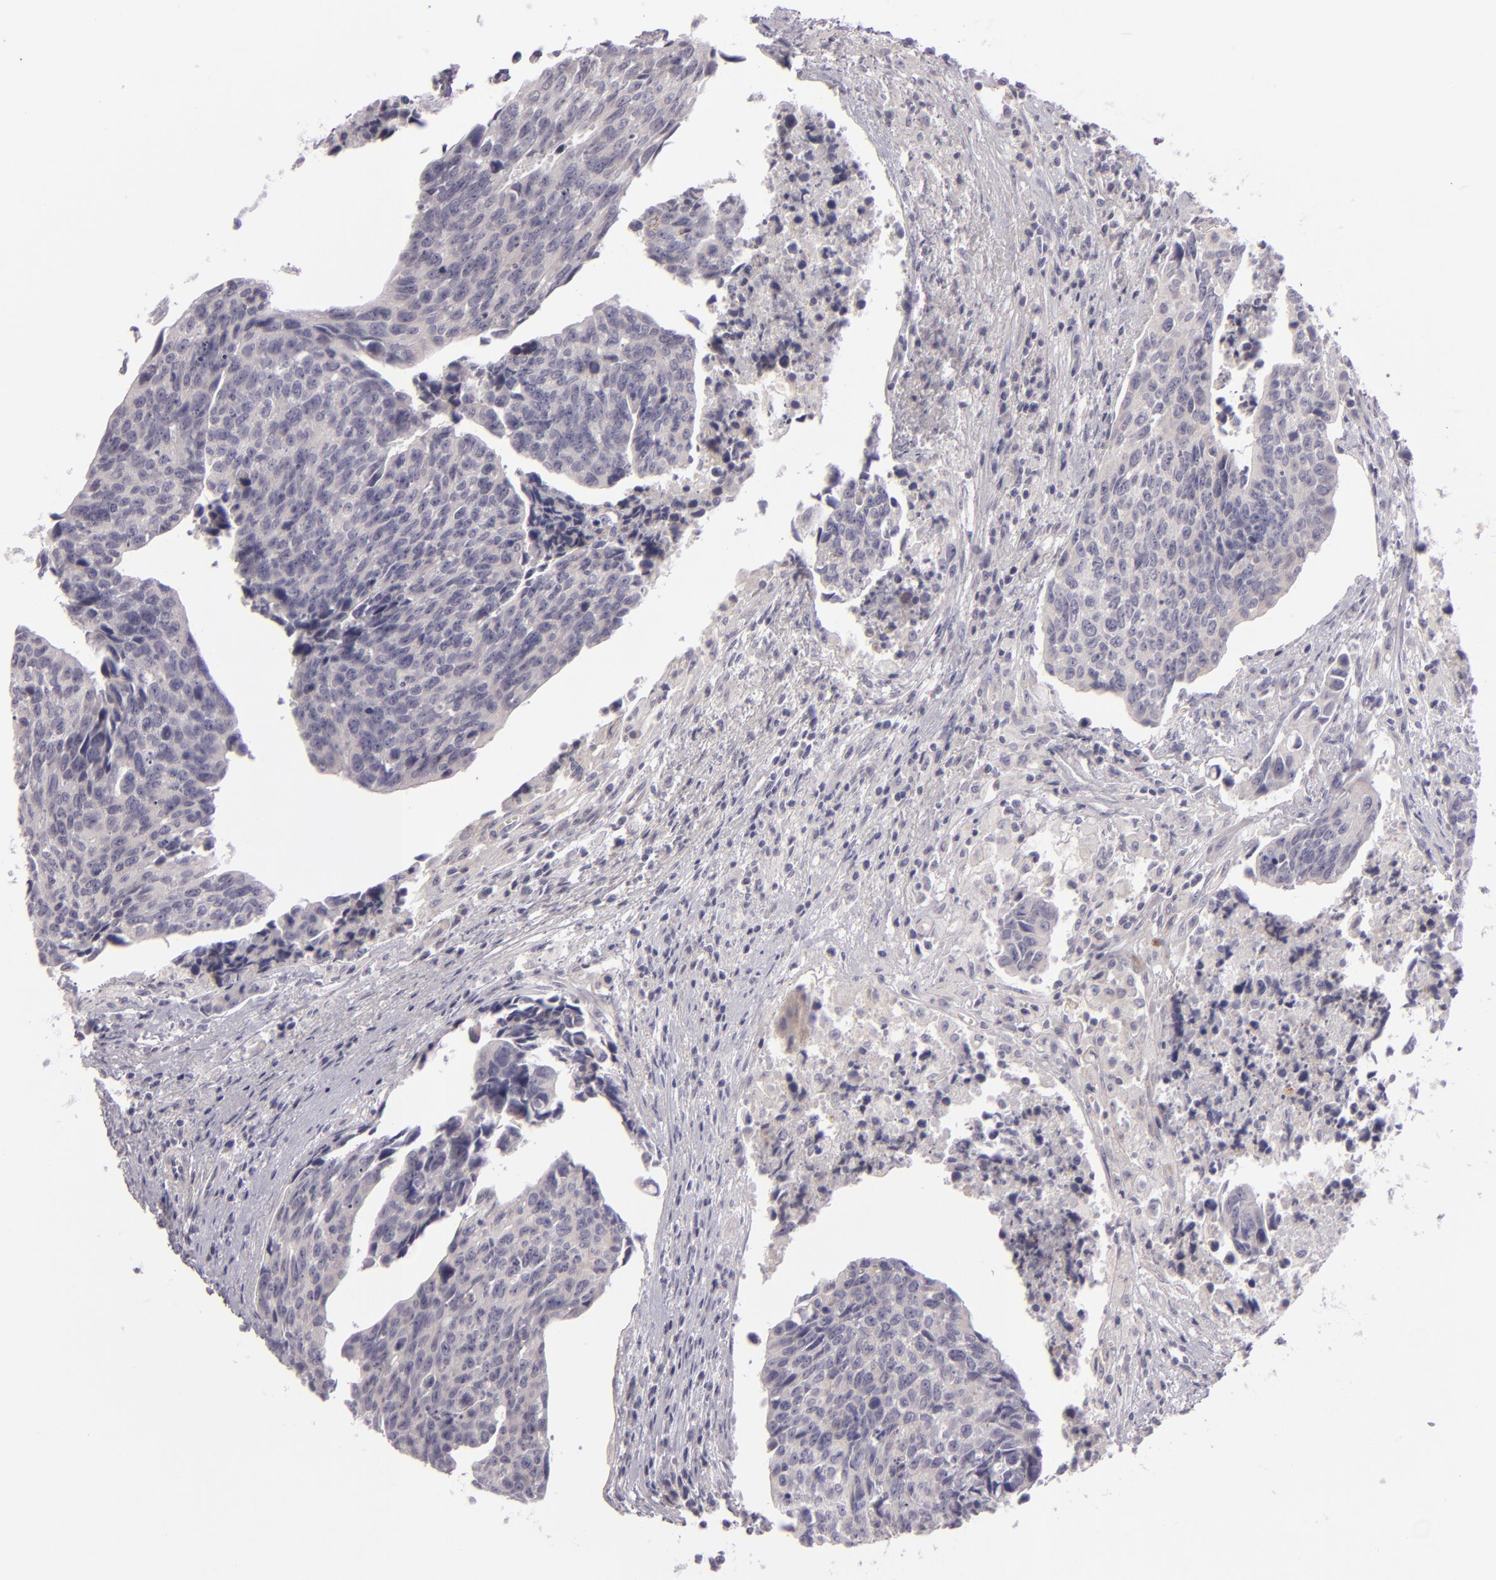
{"staining": {"intensity": "negative", "quantity": "none", "location": "none"}, "tissue": "urothelial cancer", "cell_type": "Tumor cells", "image_type": "cancer", "snomed": [{"axis": "morphology", "description": "Urothelial carcinoma, High grade"}, {"axis": "topography", "description": "Urinary bladder"}], "caption": "Immunohistochemical staining of high-grade urothelial carcinoma exhibits no significant positivity in tumor cells. The staining is performed using DAB brown chromogen with nuclei counter-stained in using hematoxylin.", "gene": "EGFL6", "patient": {"sex": "male", "age": 81}}